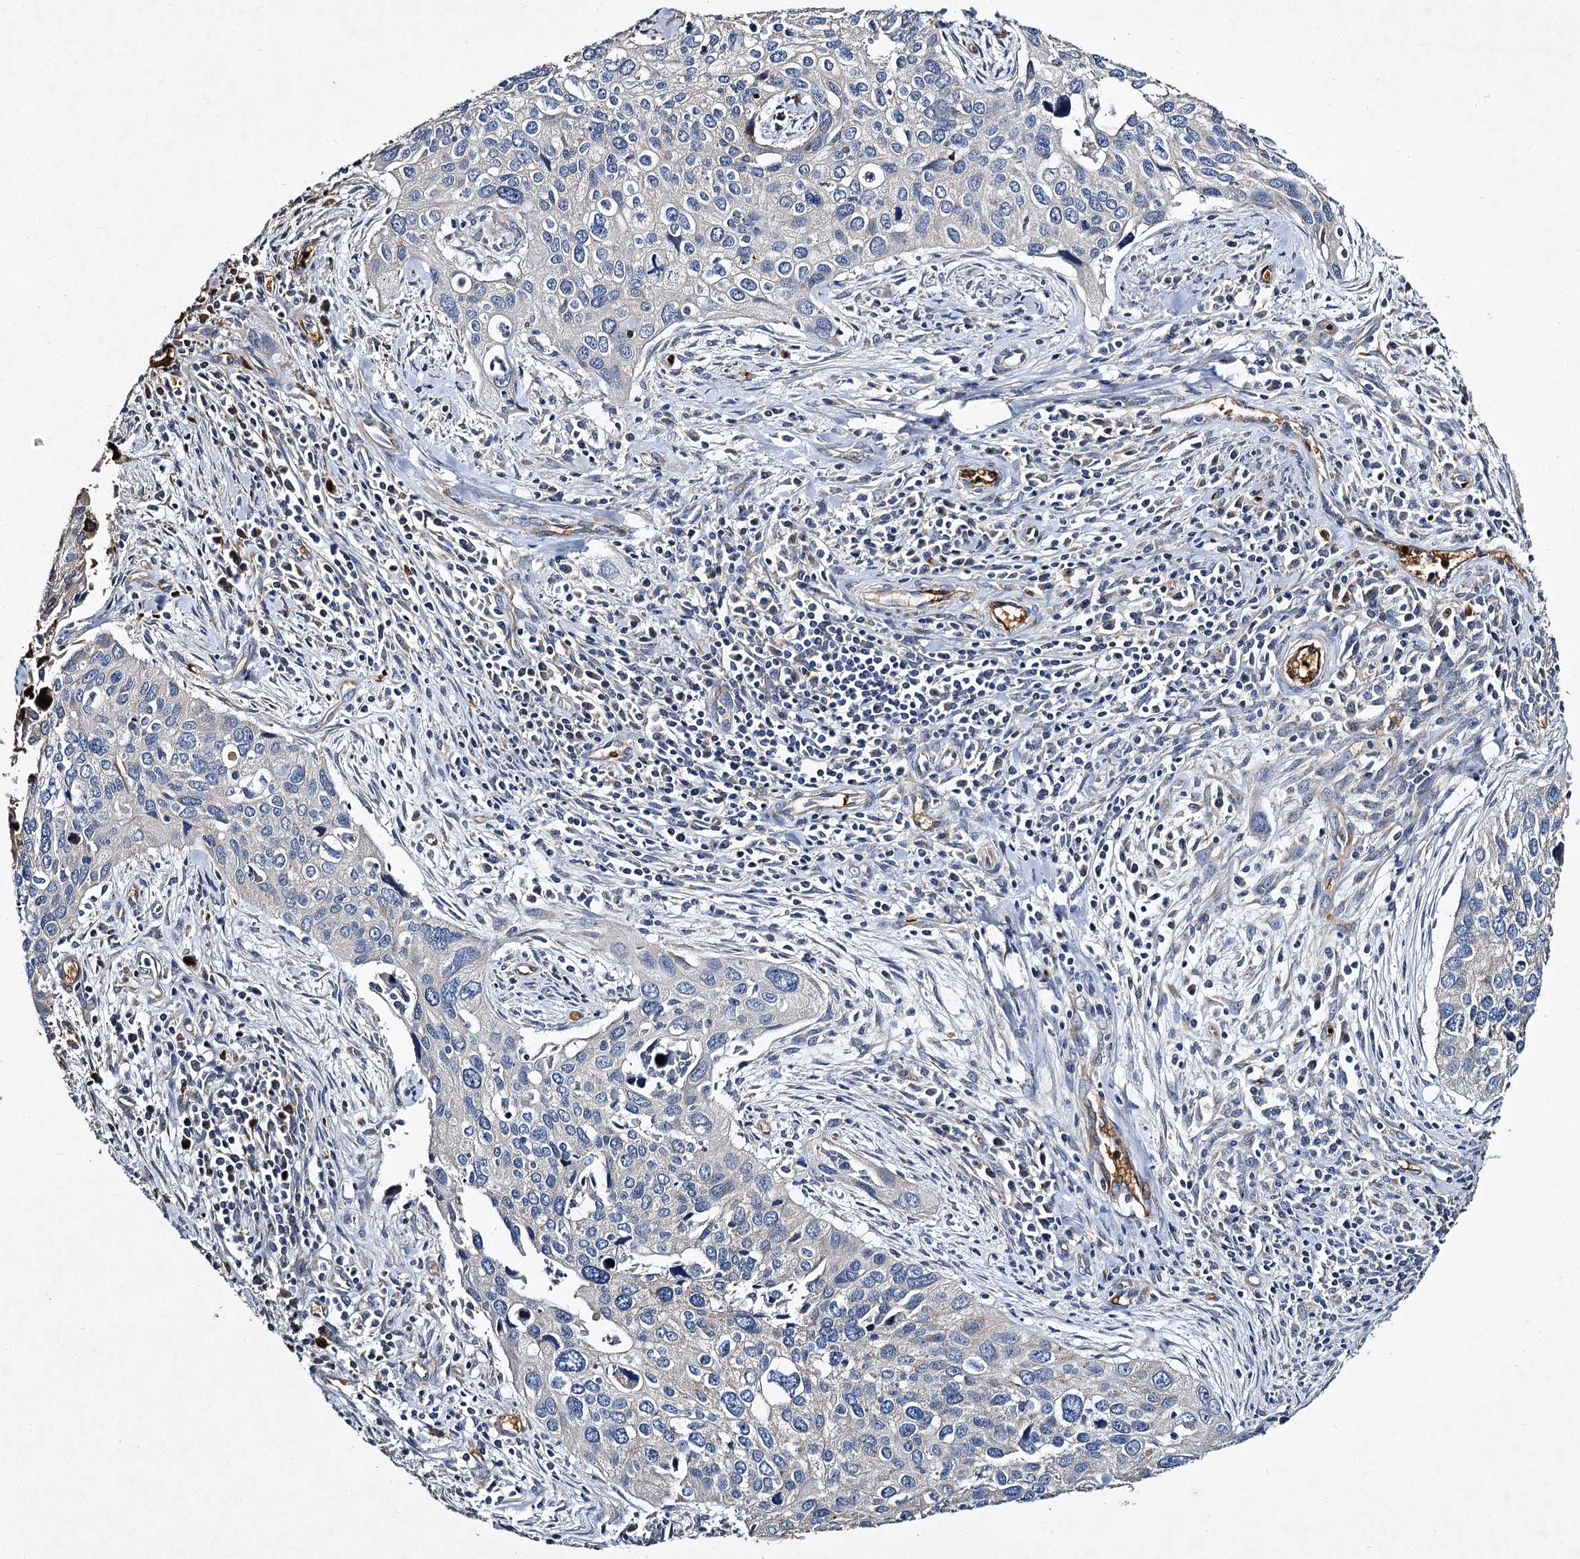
{"staining": {"intensity": "negative", "quantity": "none", "location": "none"}, "tissue": "cervical cancer", "cell_type": "Tumor cells", "image_type": "cancer", "snomed": [{"axis": "morphology", "description": "Squamous cell carcinoma, NOS"}, {"axis": "topography", "description": "Cervix"}], "caption": "This is an immunohistochemistry (IHC) histopathology image of squamous cell carcinoma (cervical). There is no expression in tumor cells.", "gene": "BCS1L", "patient": {"sex": "female", "age": 55}}